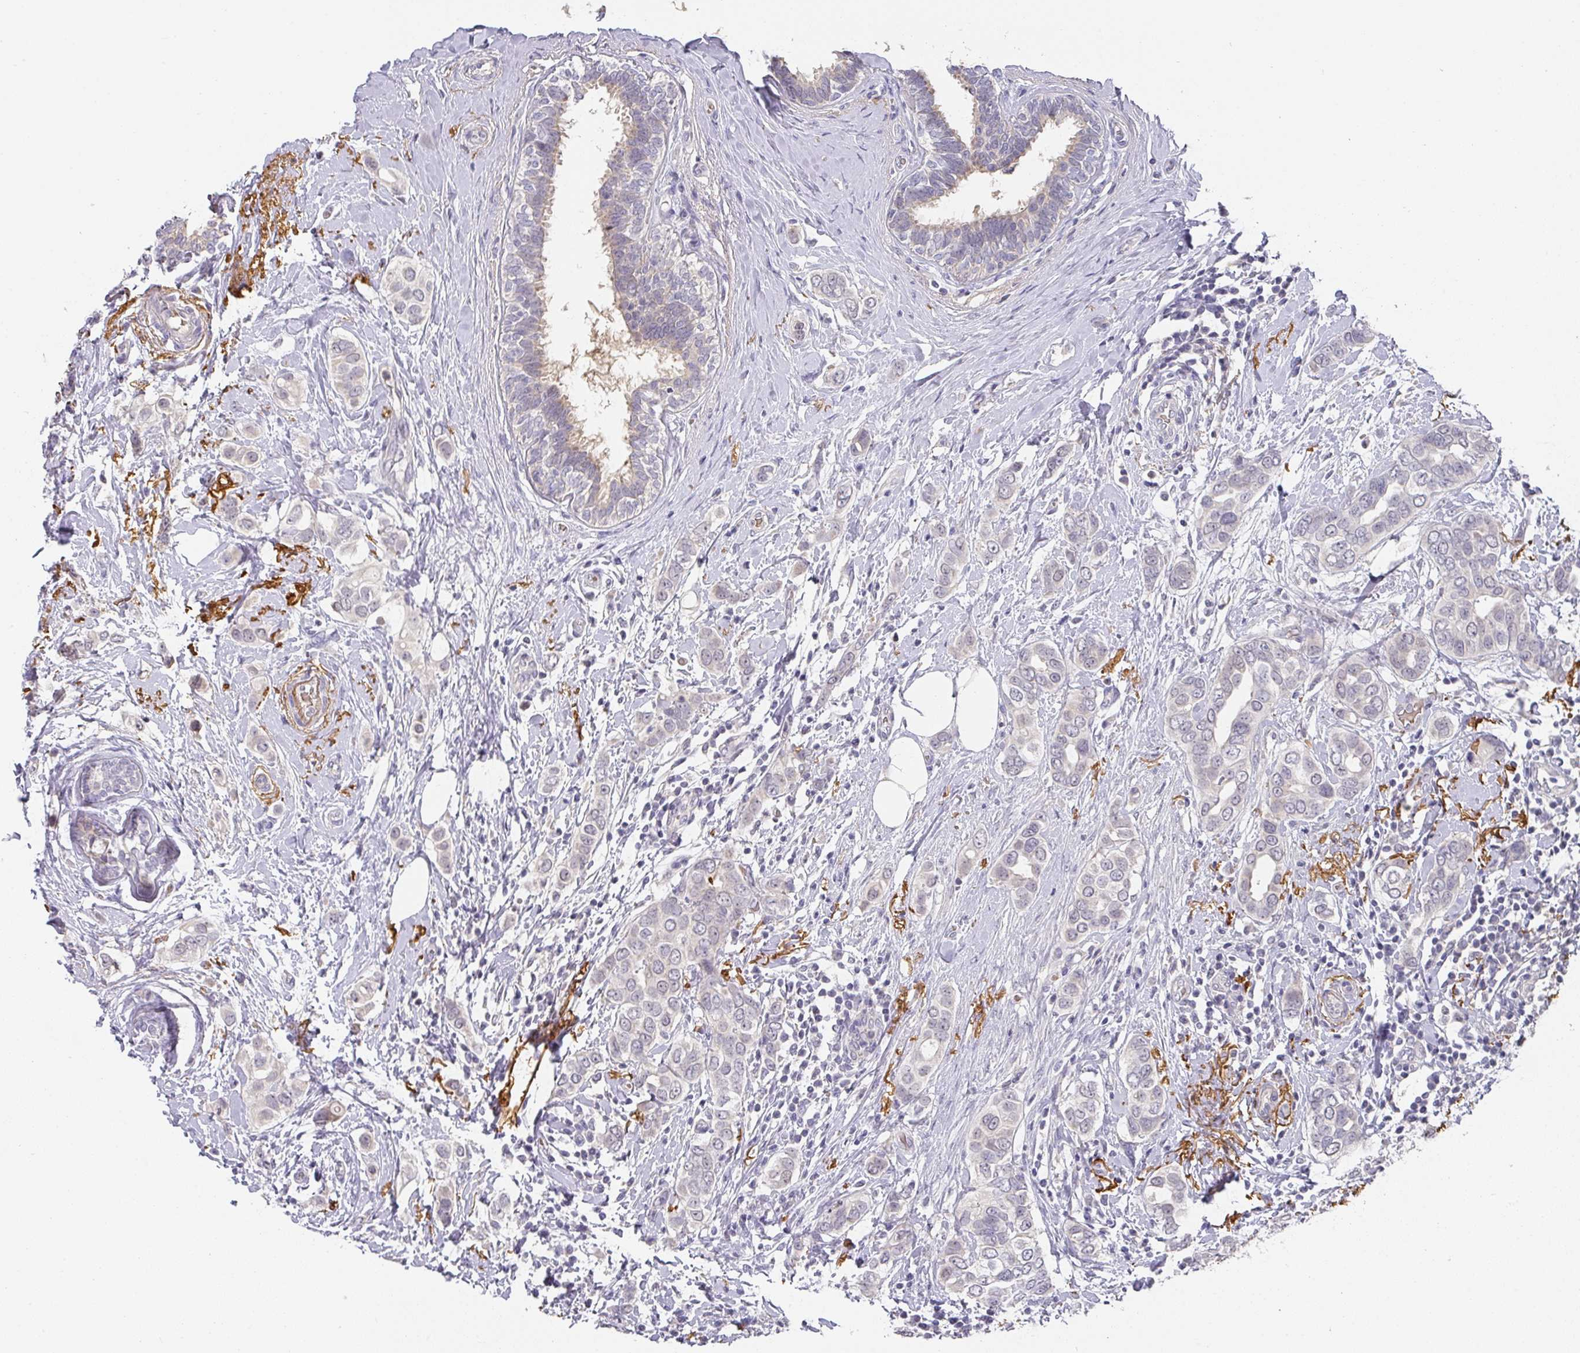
{"staining": {"intensity": "negative", "quantity": "none", "location": "none"}, "tissue": "breast cancer", "cell_type": "Tumor cells", "image_type": "cancer", "snomed": [{"axis": "morphology", "description": "Lobular carcinoma"}, {"axis": "topography", "description": "Breast"}], "caption": "DAB (3,3'-diaminobenzidine) immunohistochemical staining of breast lobular carcinoma displays no significant staining in tumor cells.", "gene": "FOXN4", "patient": {"sex": "female", "age": 51}}